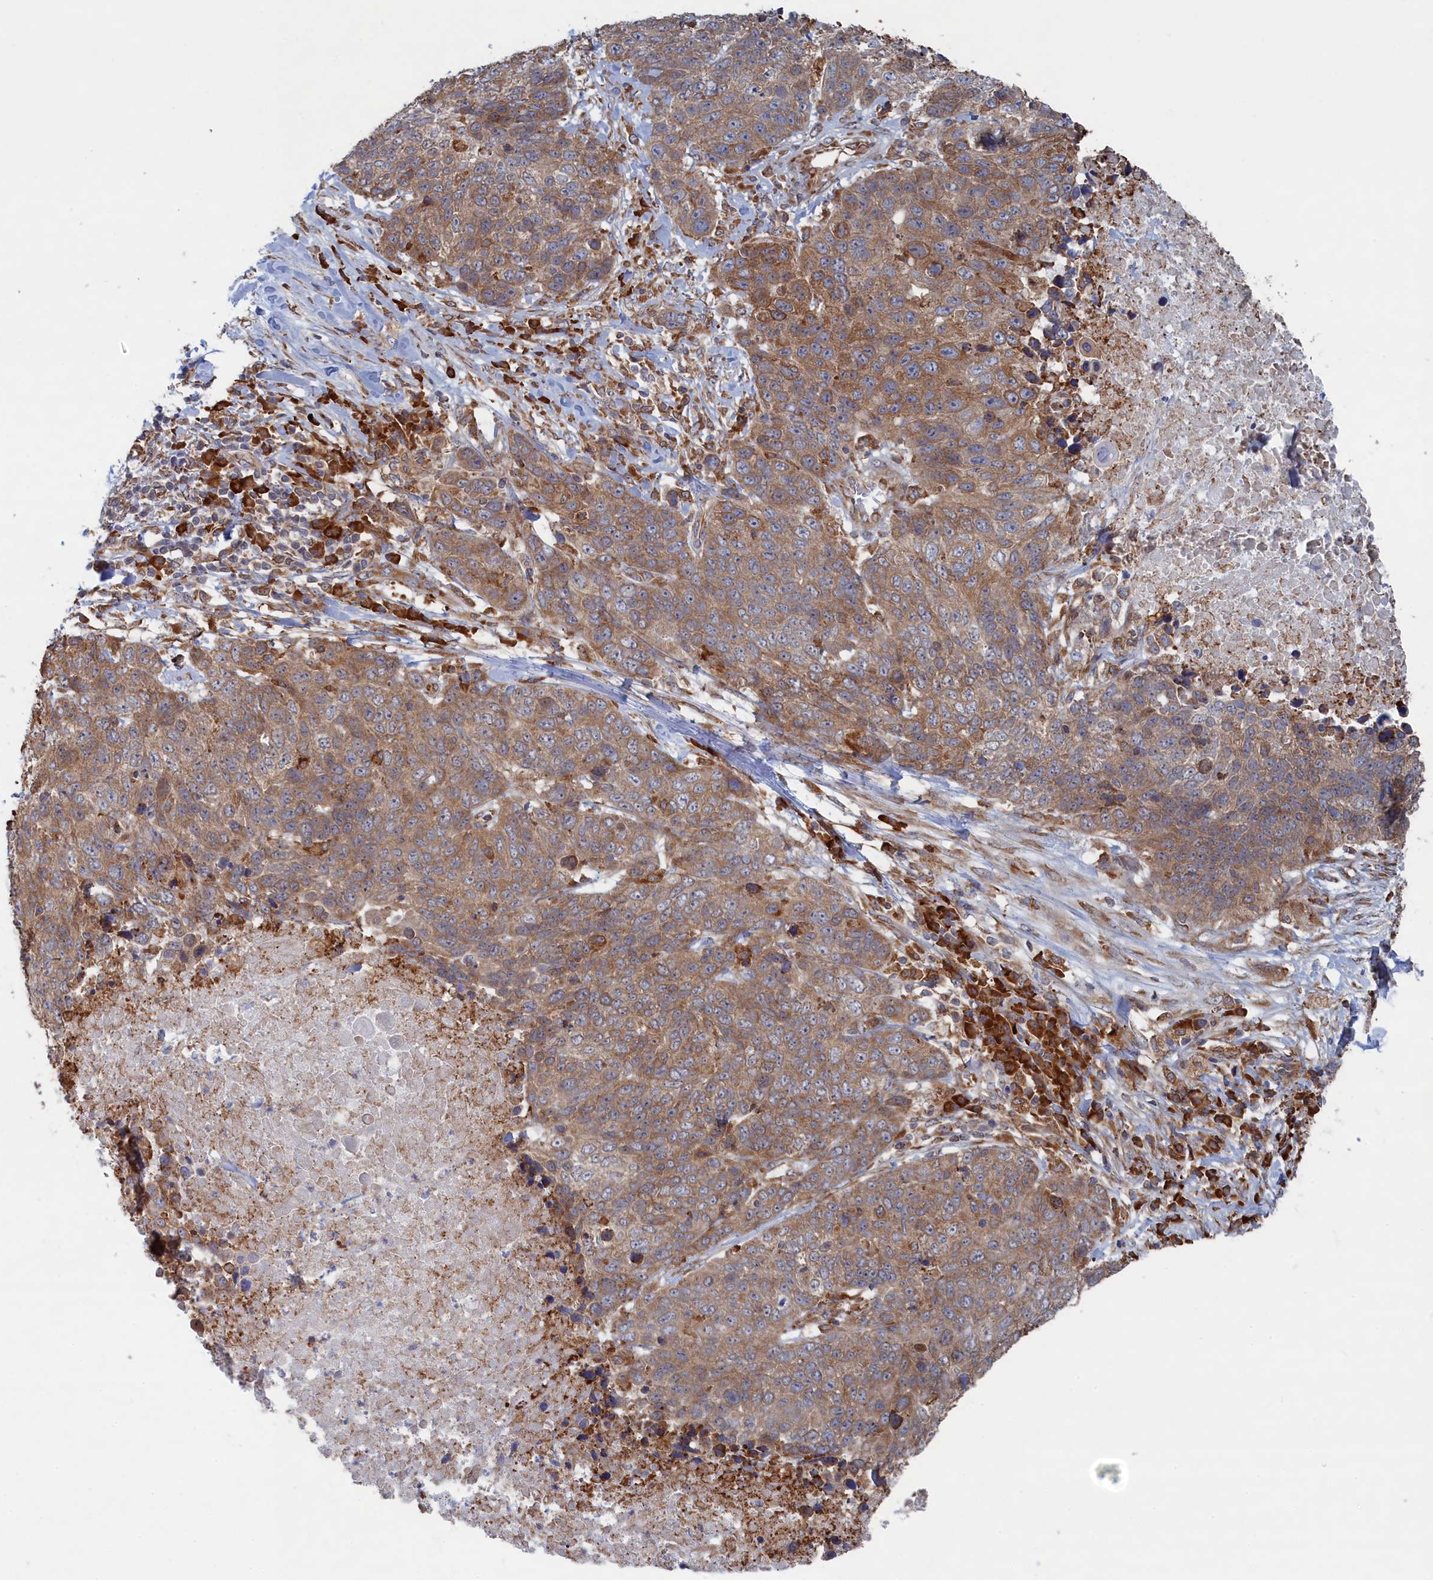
{"staining": {"intensity": "moderate", "quantity": ">75%", "location": "cytoplasmic/membranous"}, "tissue": "lung cancer", "cell_type": "Tumor cells", "image_type": "cancer", "snomed": [{"axis": "morphology", "description": "Normal tissue, NOS"}, {"axis": "morphology", "description": "Squamous cell carcinoma, NOS"}, {"axis": "topography", "description": "Lymph node"}, {"axis": "topography", "description": "Lung"}], "caption": "Lung squamous cell carcinoma was stained to show a protein in brown. There is medium levels of moderate cytoplasmic/membranous positivity in approximately >75% of tumor cells.", "gene": "BPIFB6", "patient": {"sex": "male", "age": 66}}